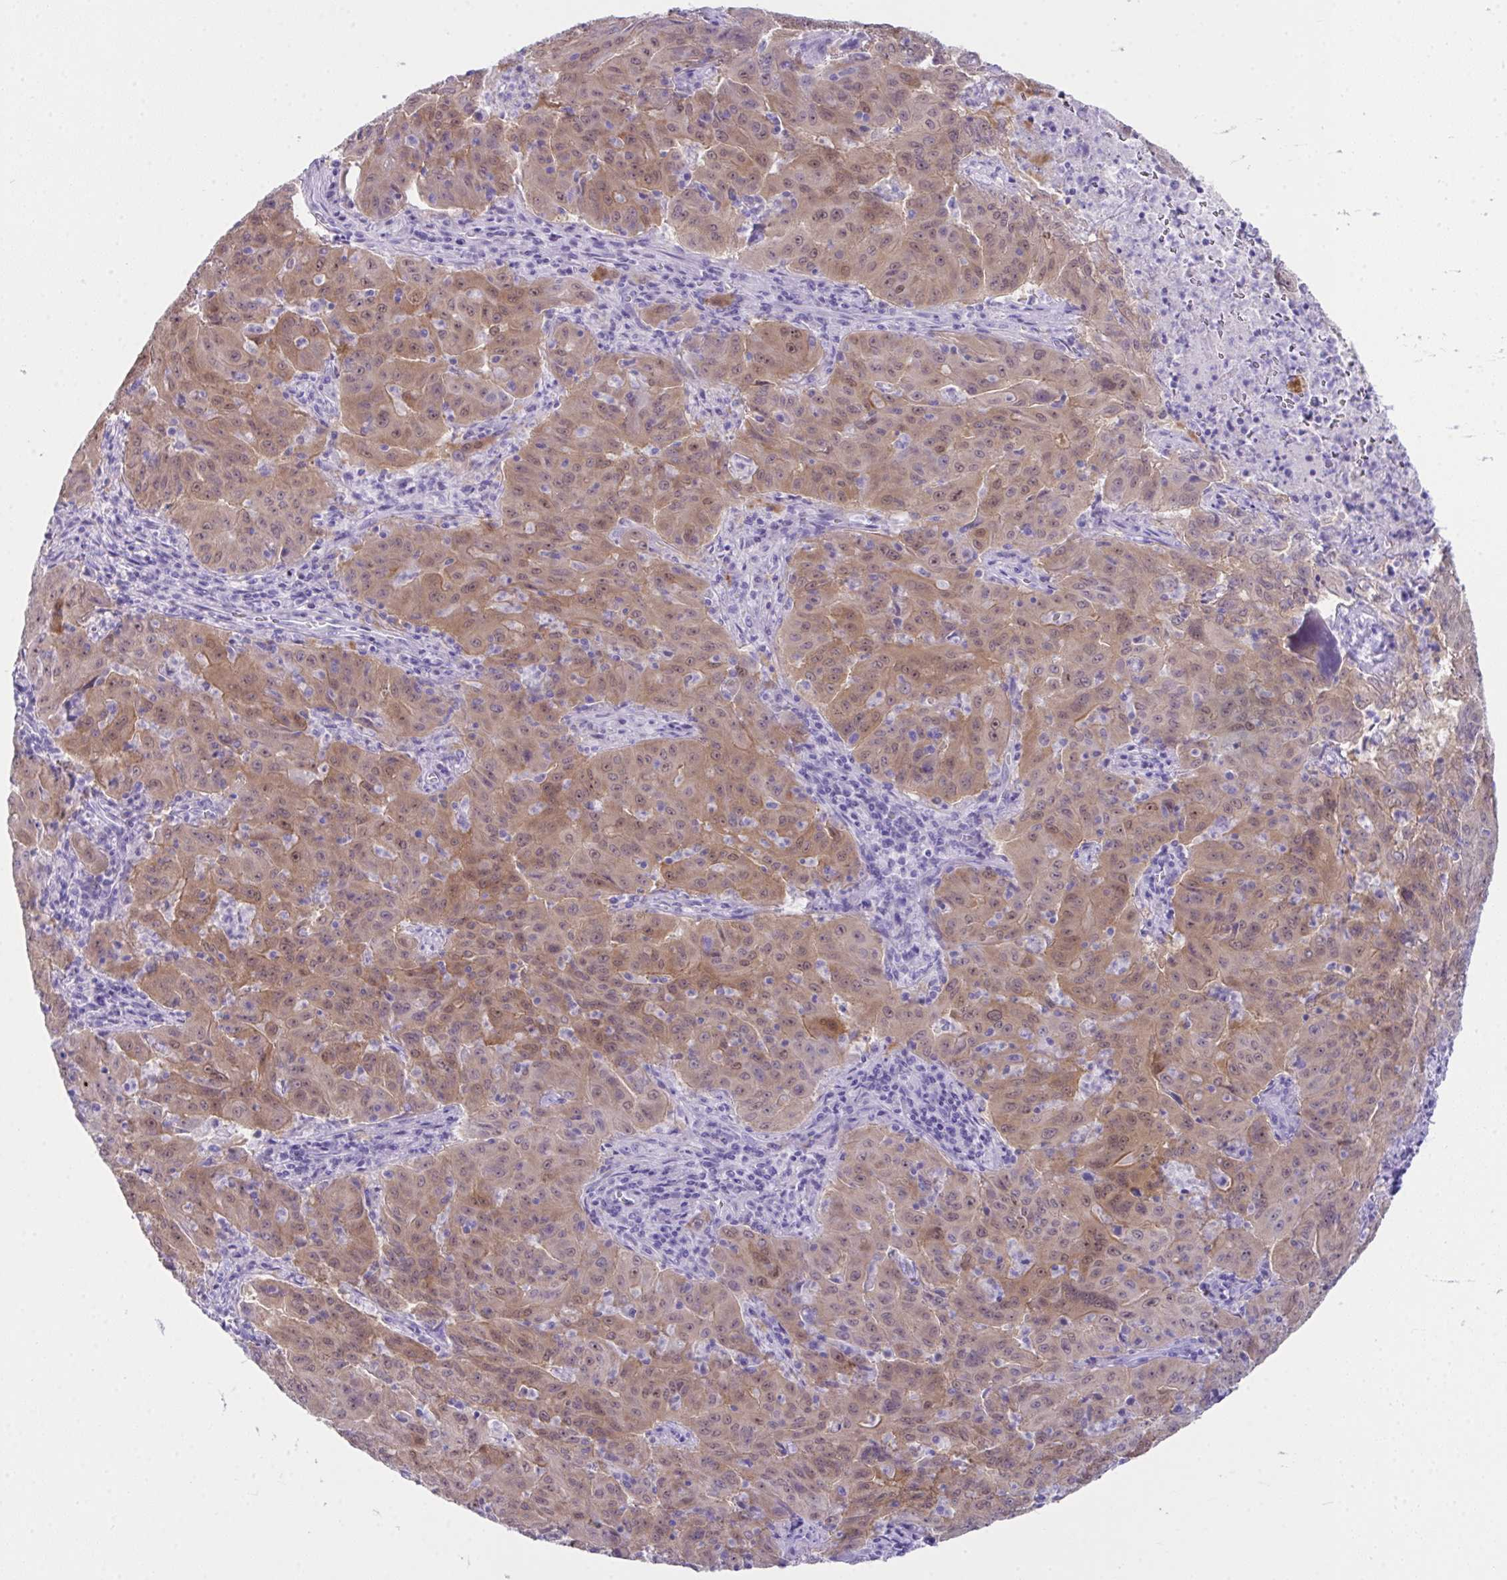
{"staining": {"intensity": "weak", "quantity": ">75%", "location": "cytoplasmic/membranous,nuclear"}, "tissue": "pancreatic cancer", "cell_type": "Tumor cells", "image_type": "cancer", "snomed": [{"axis": "morphology", "description": "Adenocarcinoma, NOS"}, {"axis": "topography", "description": "Pancreas"}], "caption": "A histopathology image of pancreatic cancer stained for a protein reveals weak cytoplasmic/membranous and nuclear brown staining in tumor cells. Using DAB (3,3'-diaminobenzidine) (brown) and hematoxylin (blue) stains, captured at high magnification using brightfield microscopy.", "gene": "LGALS4", "patient": {"sex": "male", "age": 63}}